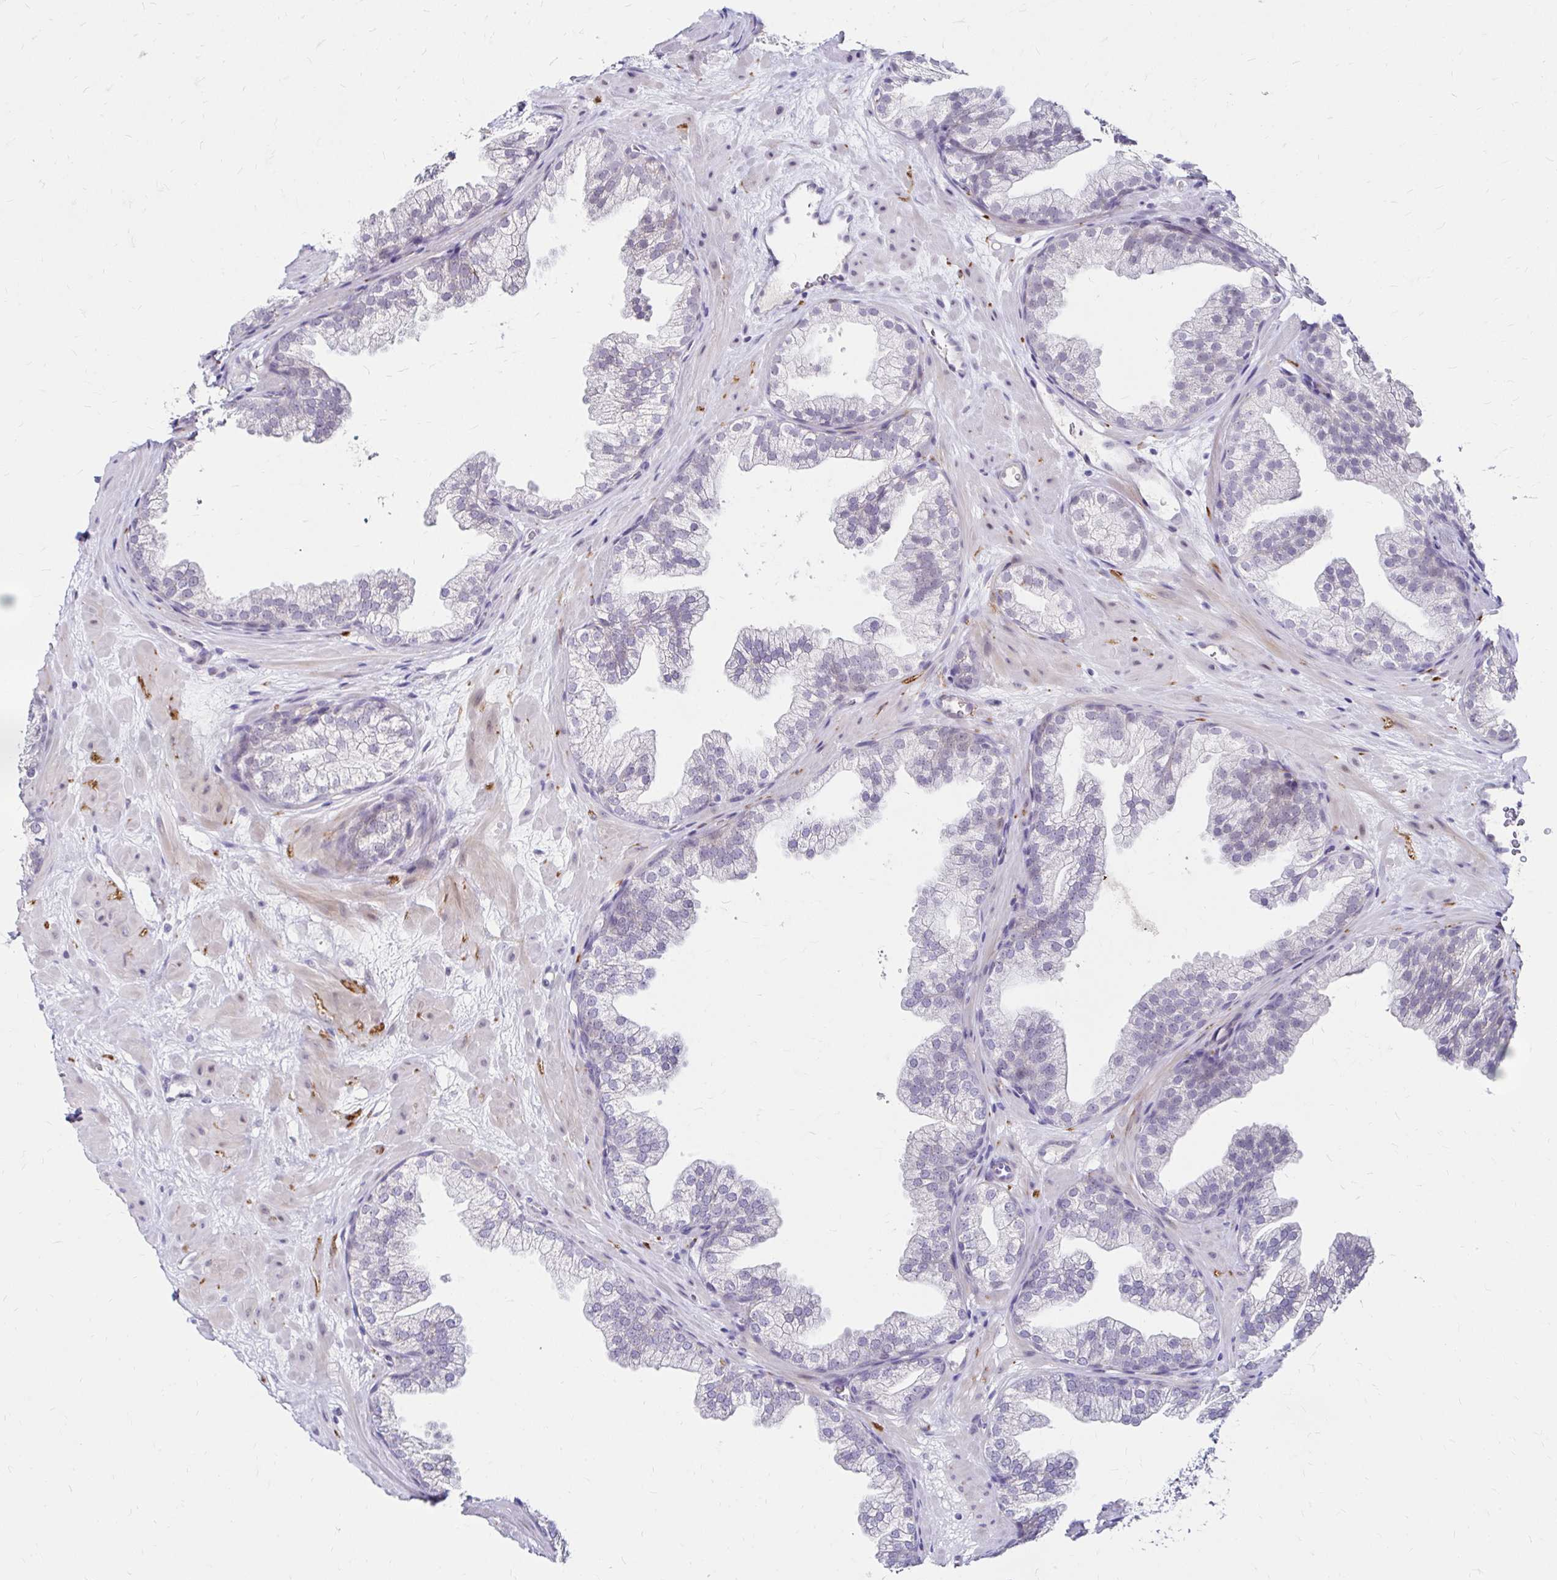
{"staining": {"intensity": "negative", "quantity": "none", "location": "none"}, "tissue": "prostate", "cell_type": "Glandular cells", "image_type": "normal", "snomed": [{"axis": "morphology", "description": "Normal tissue, NOS"}, {"axis": "topography", "description": "Prostate"}], "caption": "The immunohistochemistry photomicrograph has no significant staining in glandular cells of prostate. (DAB (3,3'-diaminobenzidine) IHC, high magnification).", "gene": "GUCY1A1", "patient": {"sex": "male", "age": 37}}